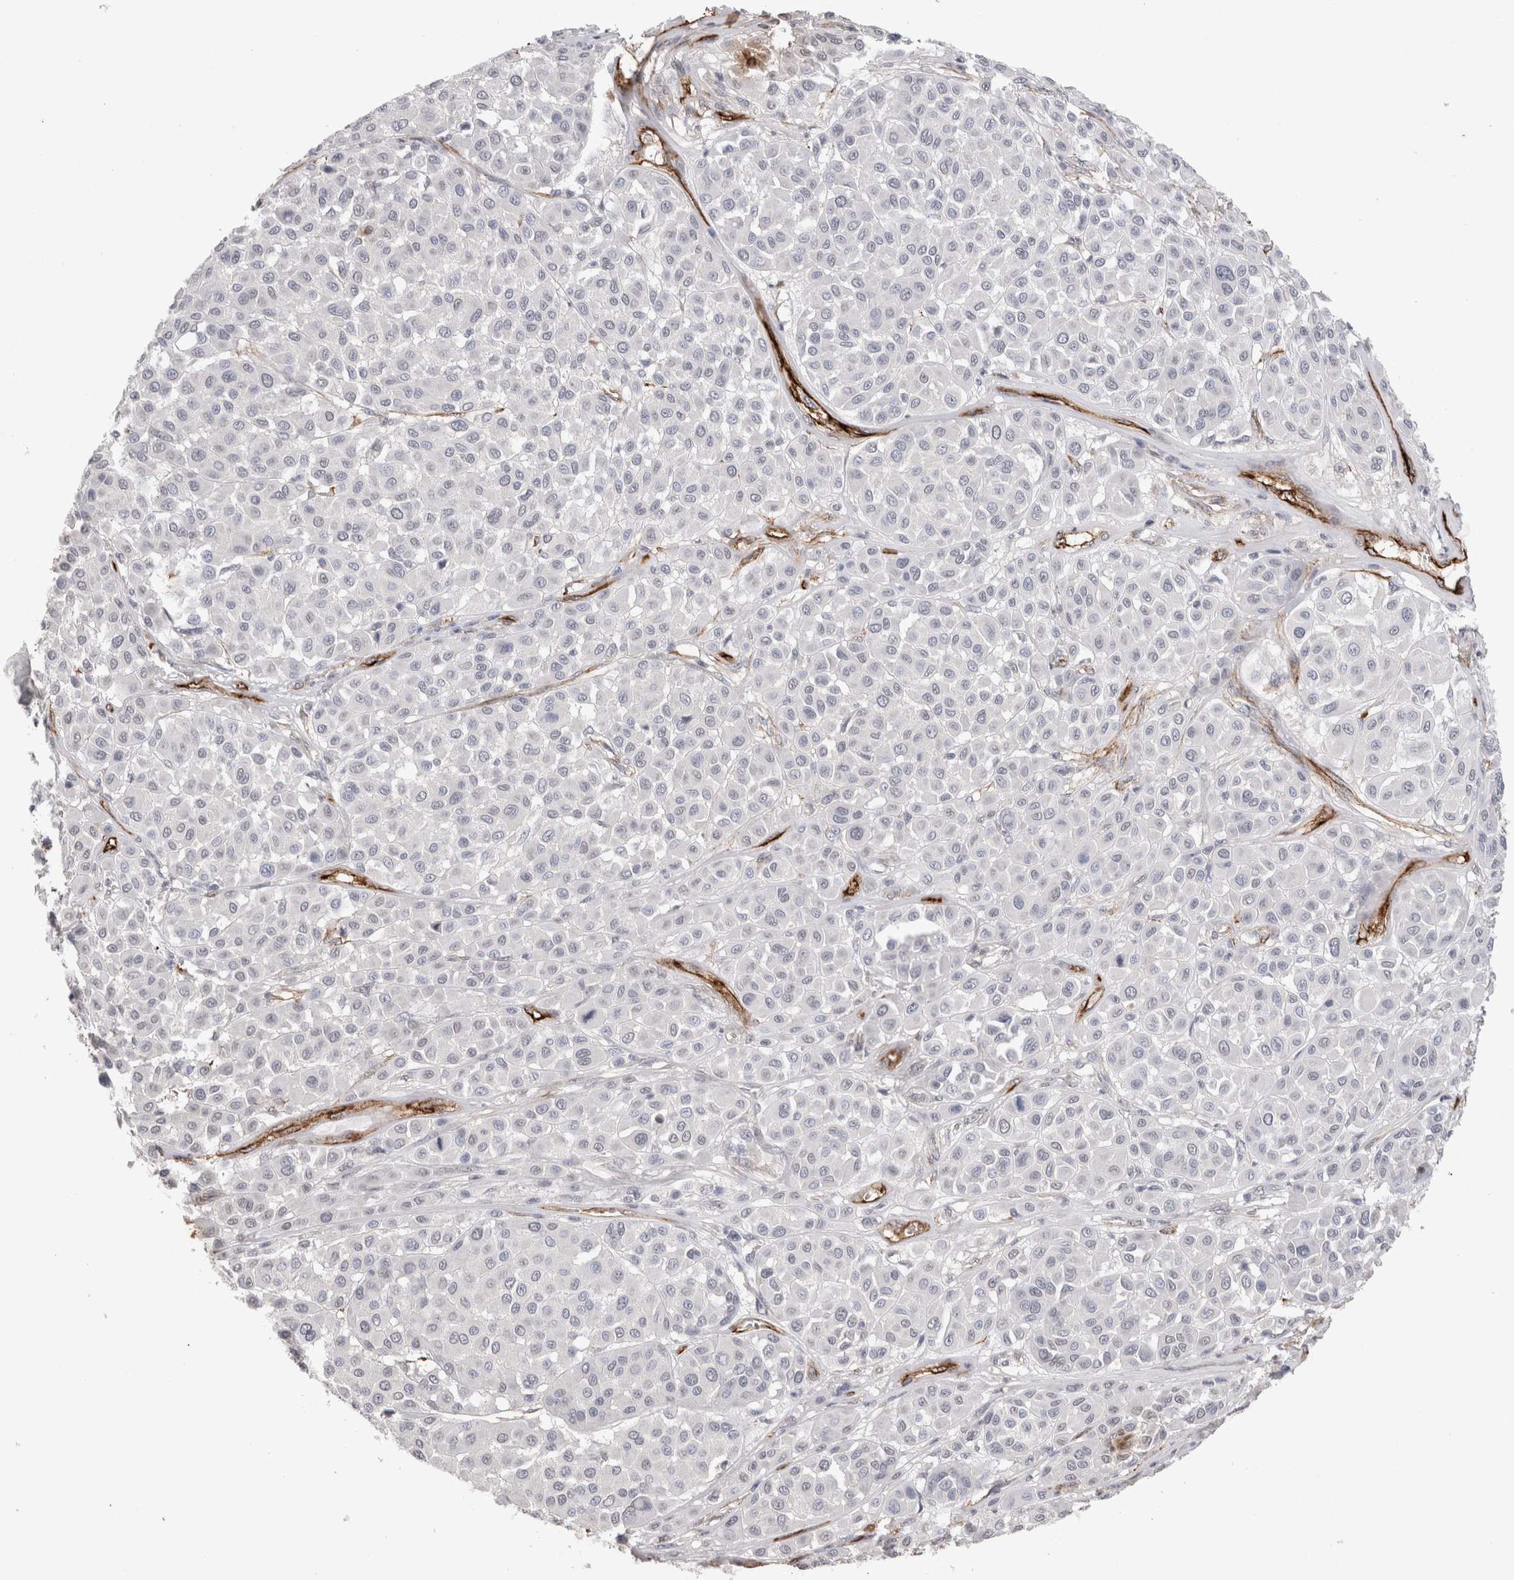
{"staining": {"intensity": "negative", "quantity": "none", "location": "none"}, "tissue": "melanoma", "cell_type": "Tumor cells", "image_type": "cancer", "snomed": [{"axis": "morphology", "description": "Malignant melanoma, Metastatic site"}, {"axis": "topography", "description": "Soft tissue"}], "caption": "Human malignant melanoma (metastatic site) stained for a protein using immunohistochemistry shows no positivity in tumor cells.", "gene": "CDH13", "patient": {"sex": "male", "age": 41}}